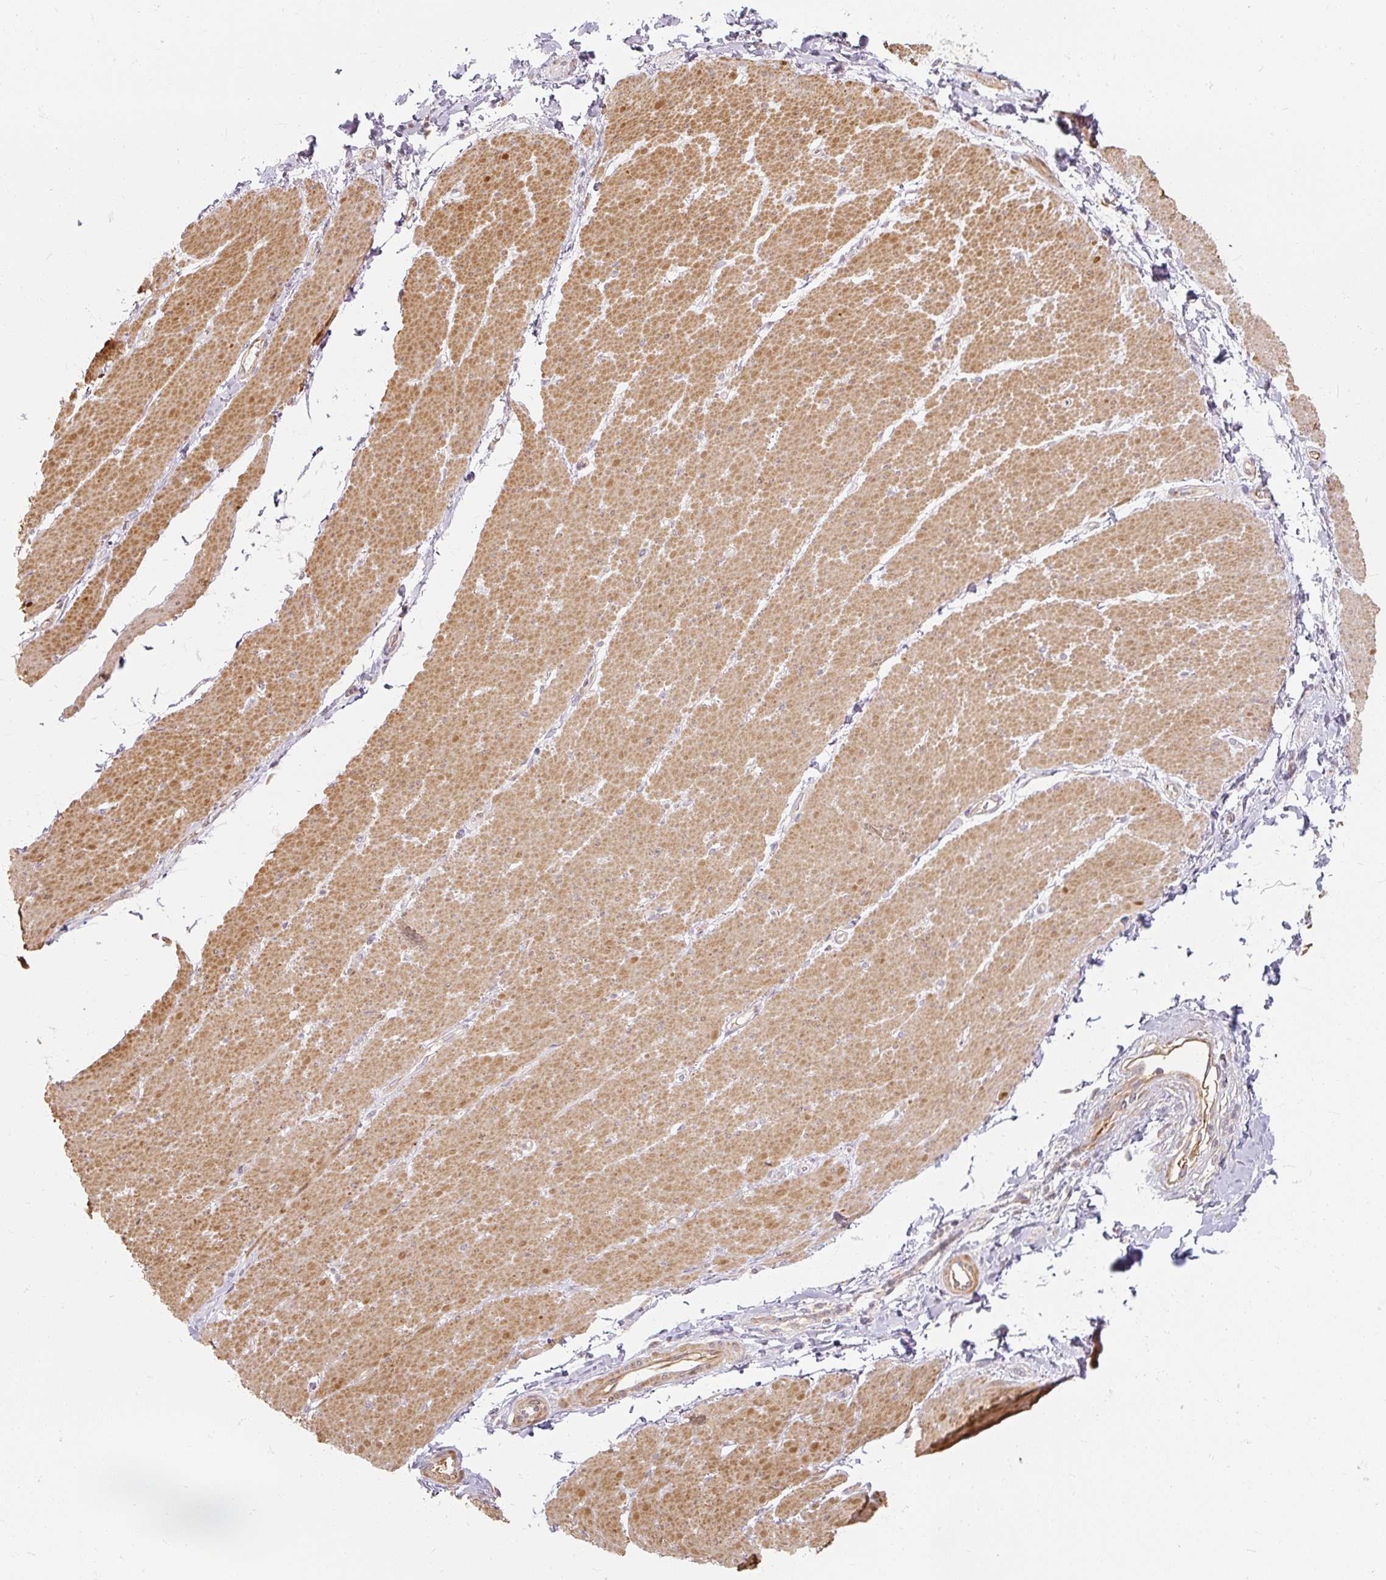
{"staining": {"intensity": "moderate", "quantity": "25%-75%", "location": "cytoplasmic/membranous"}, "tissue": "smooth muscle", "cell_type": "Smooth muscle cells", "image_type": "normal", "snomed": [{"axis": "morphology", "description": "Normal tissue, NOS"}, {"axis": "topography", "description": "Smooth muscle"}, {"axis": "topography", "description": "Rectum"}], "caption": "Moderate cytoplasmic/membranous expression is seen in approximately 25%-75% of smooth muscle cells in benign smooth muscle.", "gene": "RB1CC1", "patient": {"sex": "male", "age": 53}}